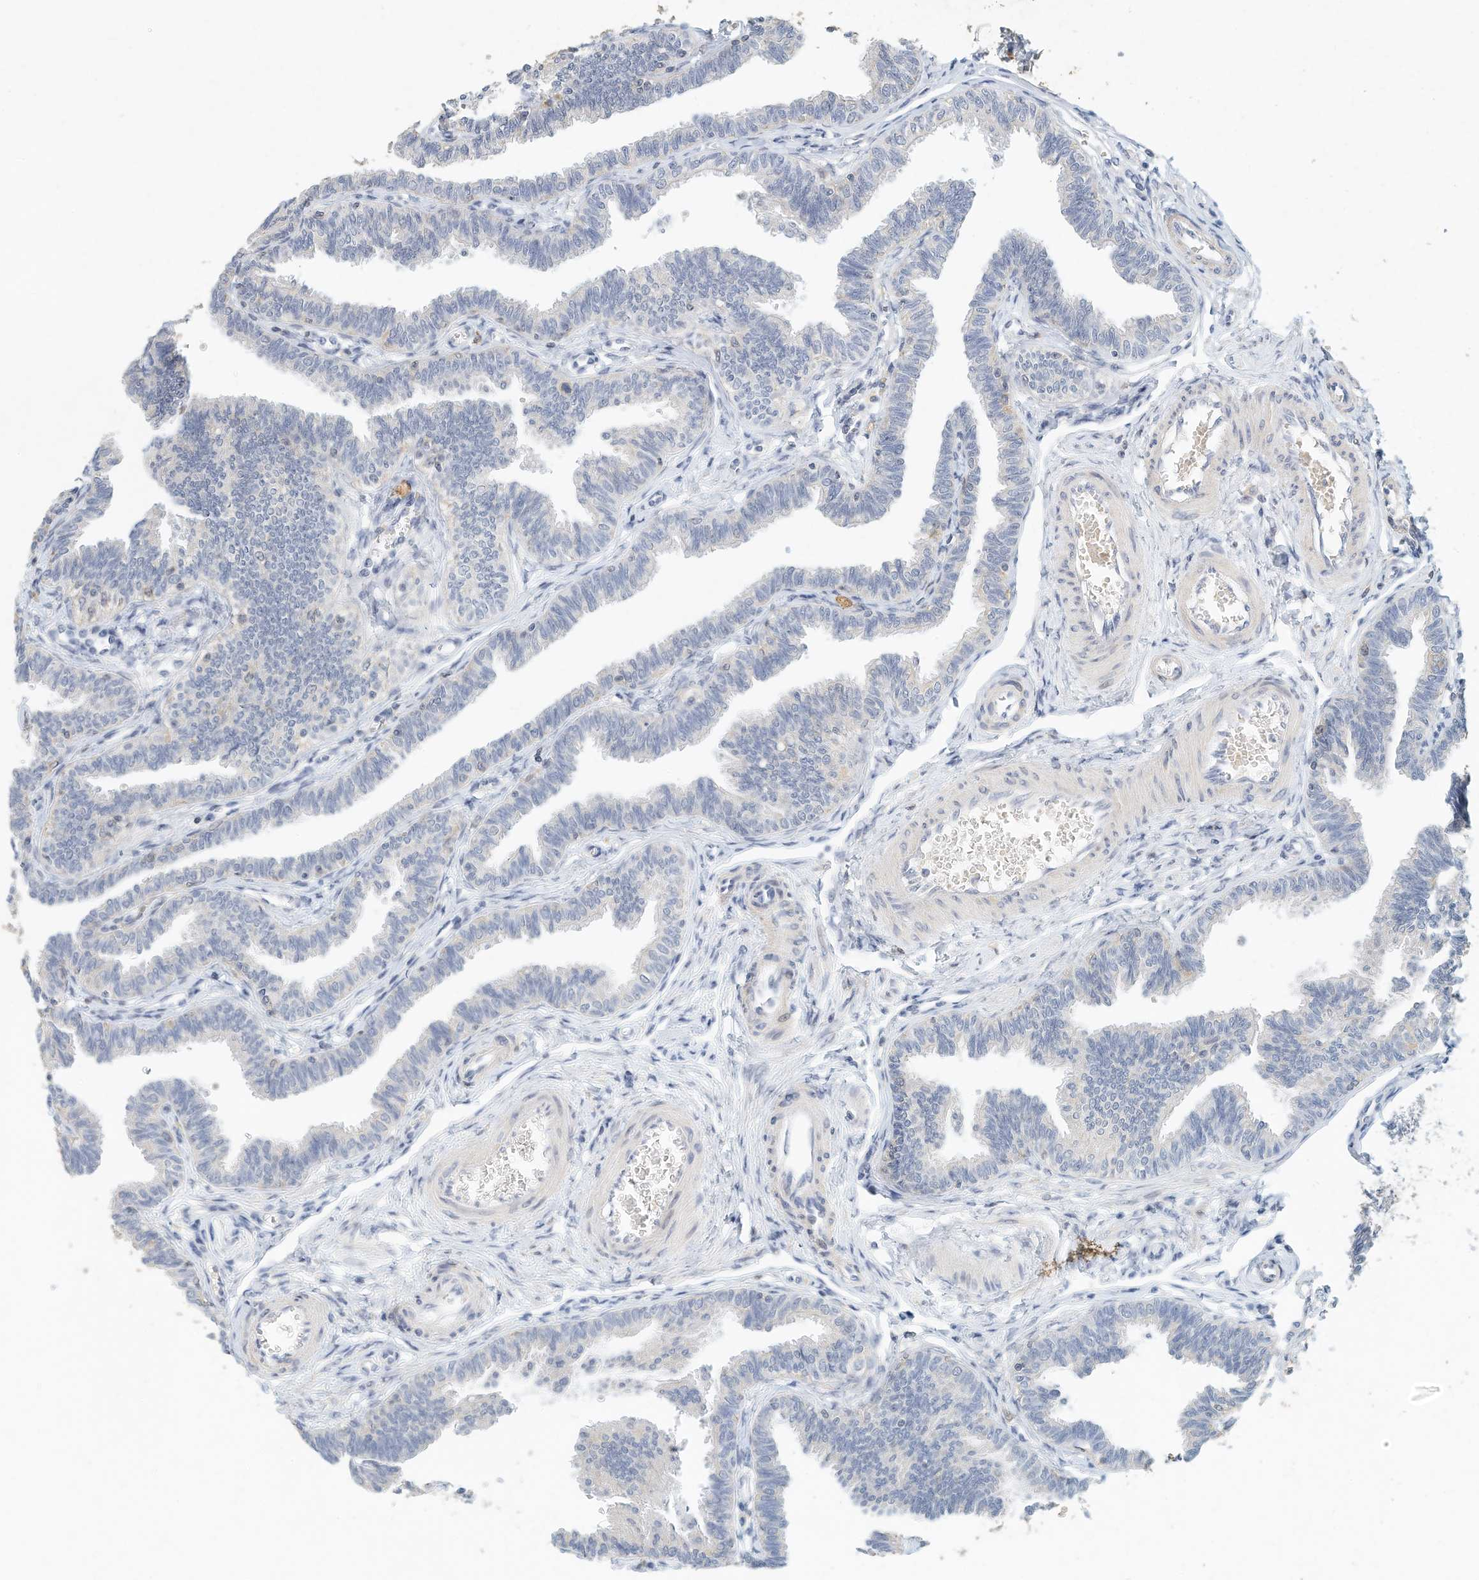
{"staining": {"intensity": "negative", "quantity": "none", "location": "none"}, "tissue": "fallopian tube", "cell_type": "Glandular cells", "image_type": "normal", "snomed": [{"axis": "morphology", "description": "Normal tissue, NOS"}, {"axis": "topography", "description": "Fallopian tube"}, {"axis": "topography", "description": "Ovary"}], "caption": "Image shows no protein staining in glandular cells of normal fallopian tube.", "gene": "MICAL1", "patient": {"sex": "female", "age": 23}}